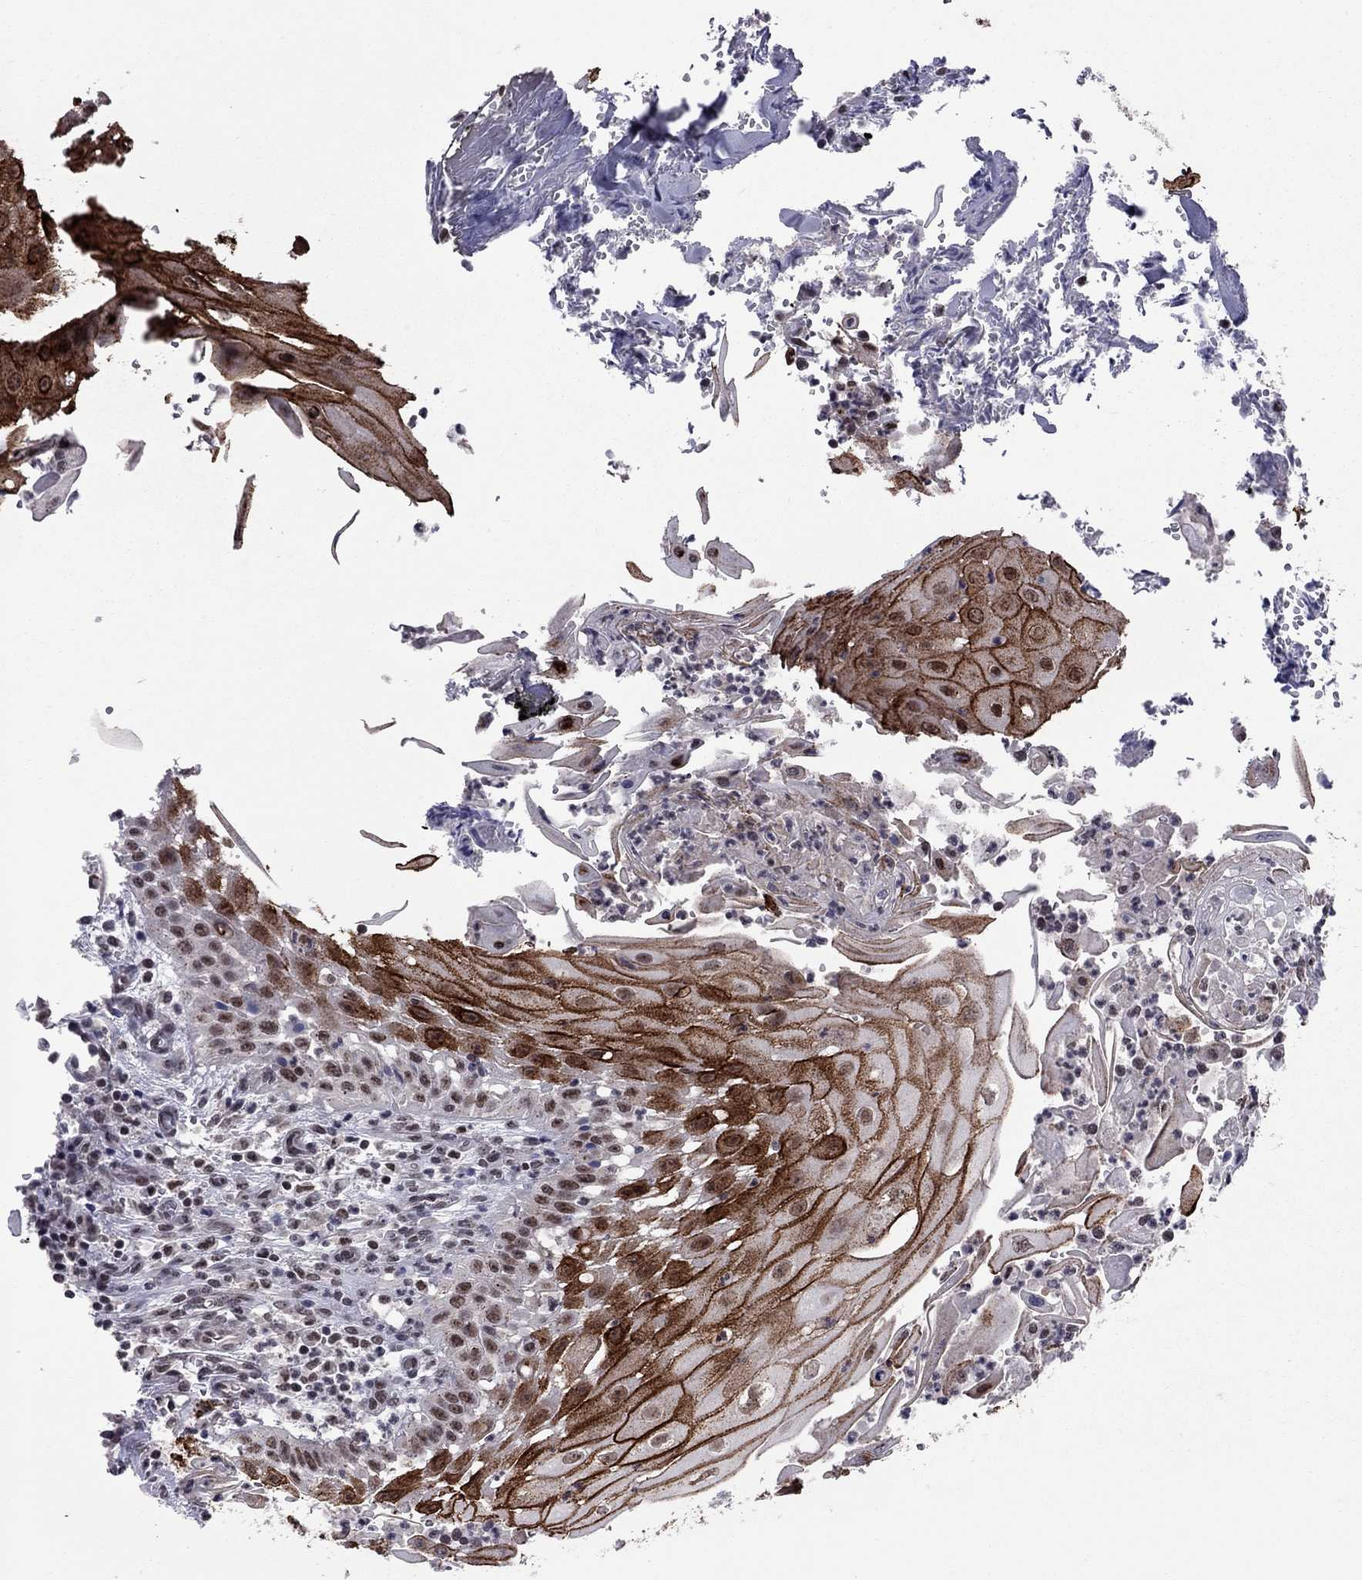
{"staining": {"intensity": "moderate", "quantity": ">75%", "location": "nuclear"}, "tissue": "head and neck cancer", "cell_type": "Tumor cells", "image_type": "cancer", "snomed": [{"axis": "morphology", "description": "Squamous cell carcinoma, NOS"}, {"axis": "topography", "description": "Oral tissue"}, {"axis": "topography", "description": "Head-Neck"}], "caption": "Head and neck cancer (squamous cell carcinoma) stained with immunohistochemistry (IHC) shows moderate nuclear expression in about >75% of tumor cells.", "gene": "TAF9", "patient": {"sex": "male", "age": 58}}